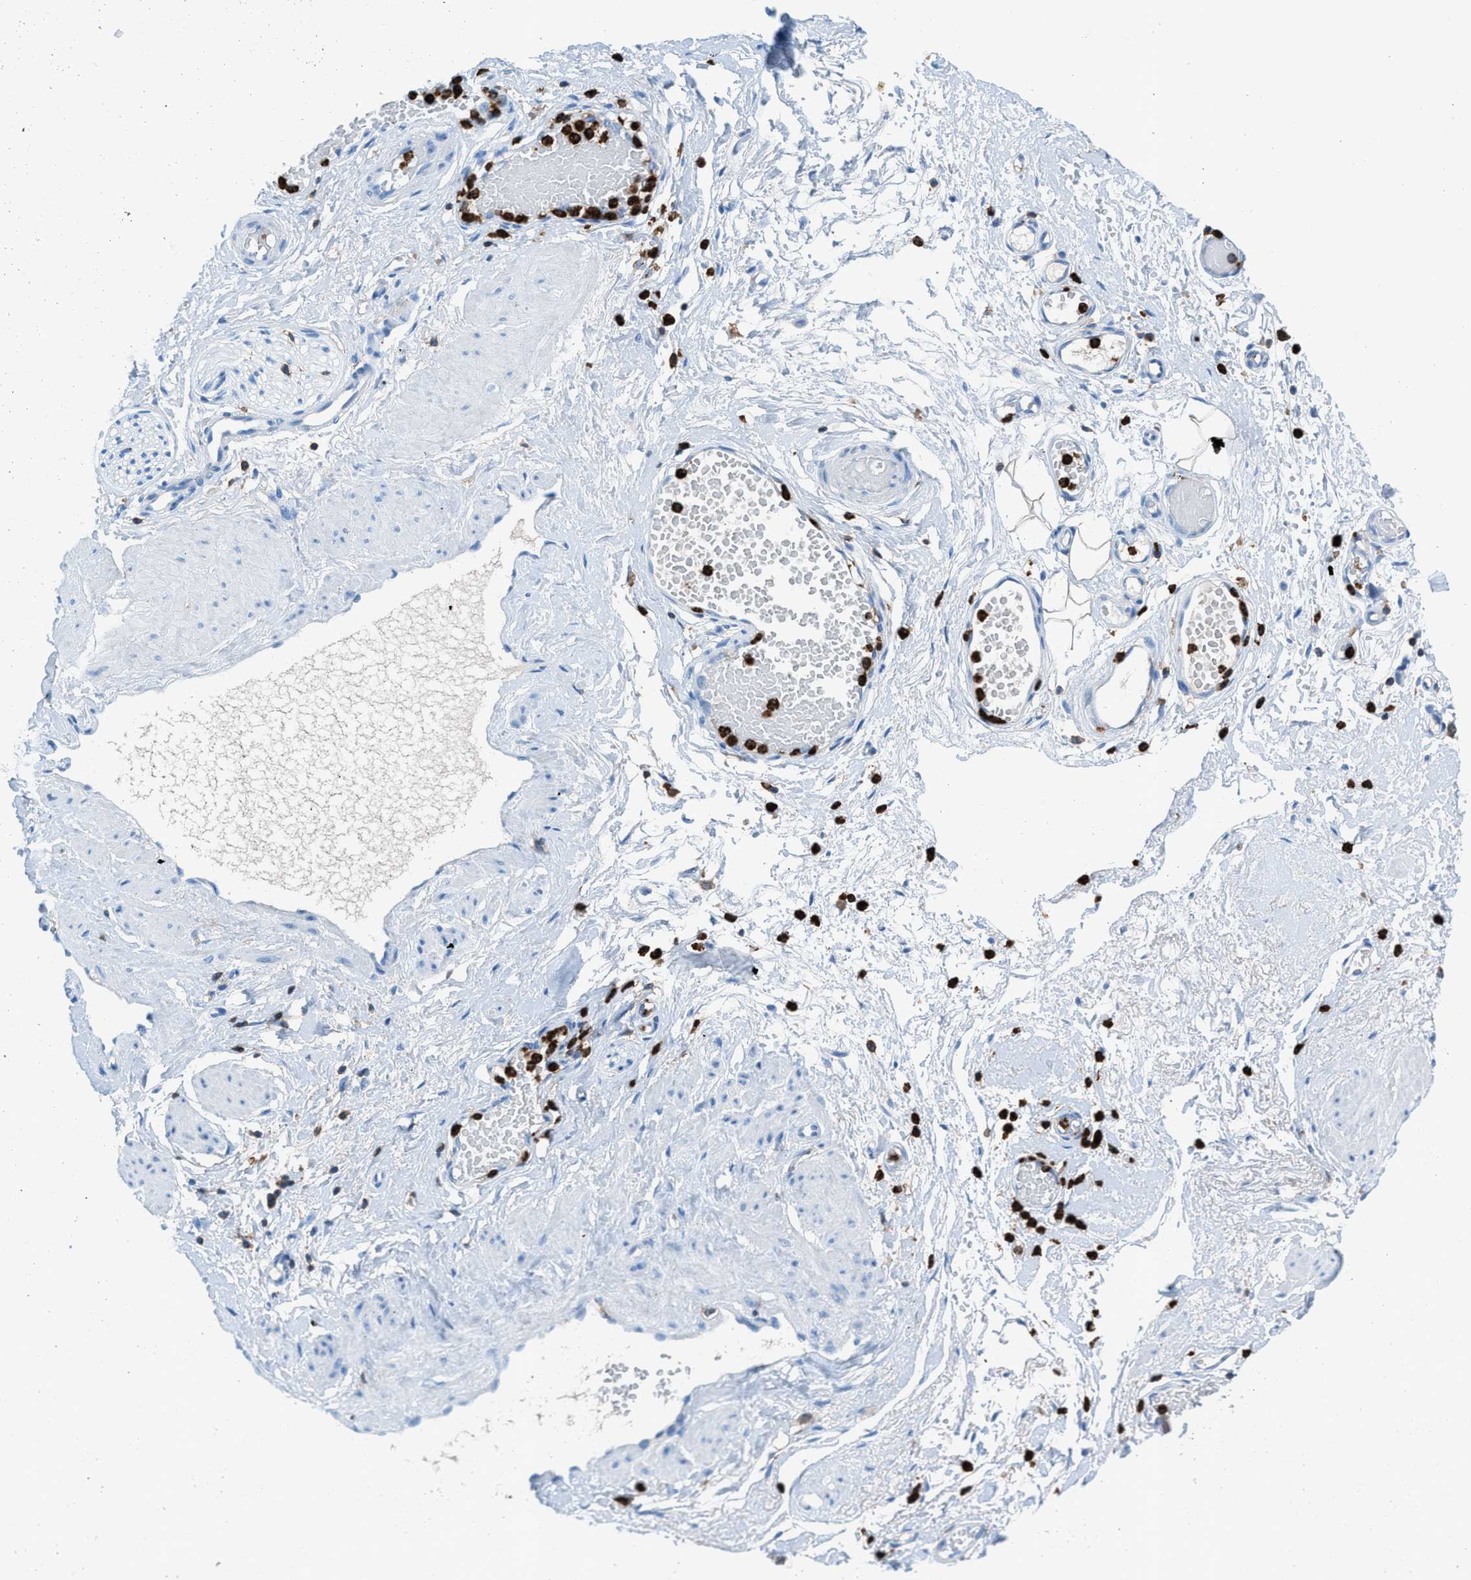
{"staining": {"intensity": "negative", "quantity": "none", "location": "none"}, "tissue": "adipose tissue", "cell_type": "Adipocytes", "image_type": "normal", "snomed": [{"axis": "morphology", "description": "Normal tissue, NOS"}, {"axis": "topography", "description": "Soft tissue"}, {"axis": "topography", "description": "Vascular tissue"}], "caption": "This is an IHC micrograph of normal human adipose tissue. There is no staining in adipocytes.", "gene": "ITGB2", "patient": {"sex": "female", "age": 35}}